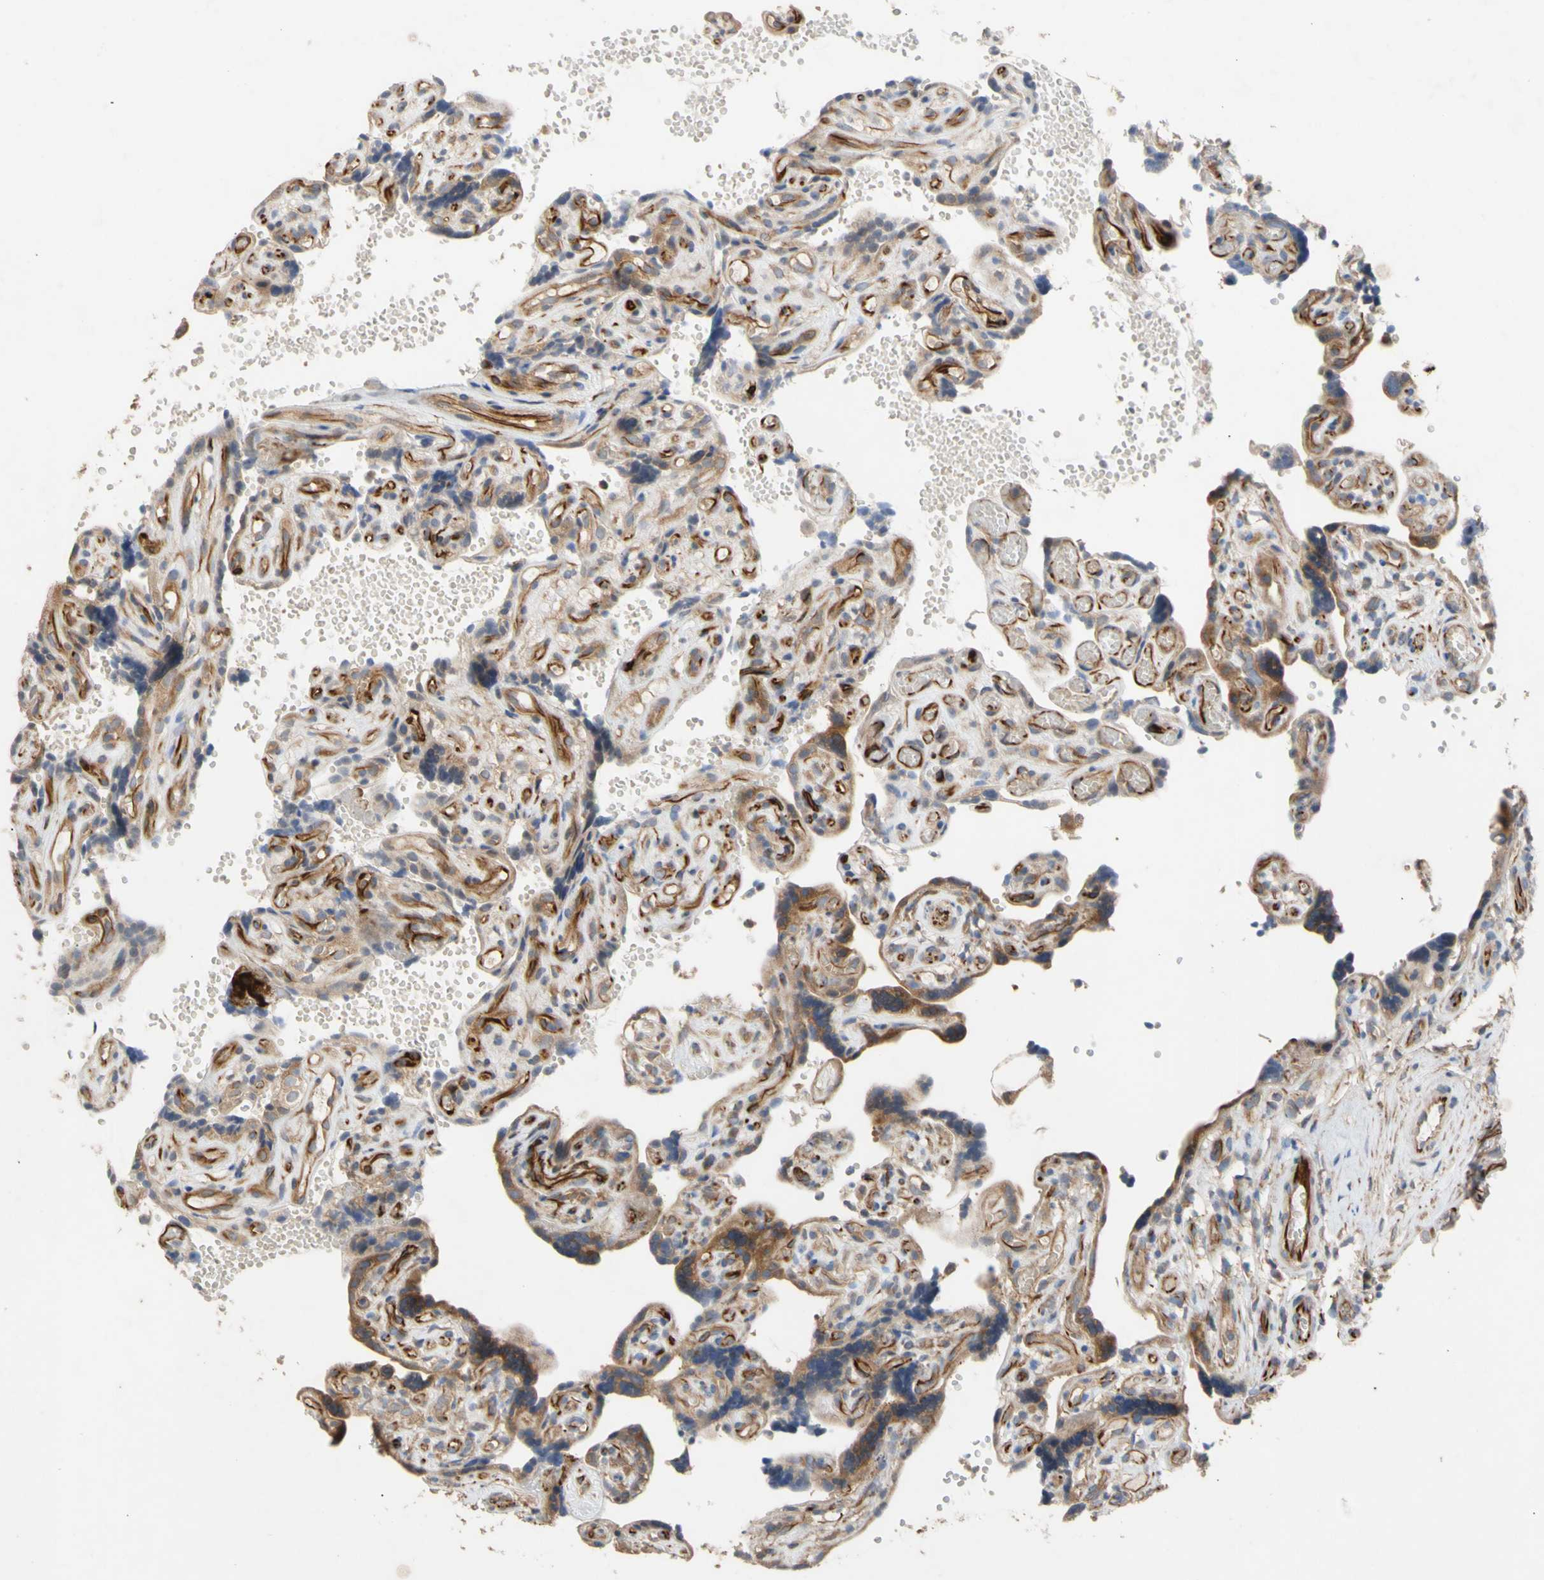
{"staining": {"intensity": "strong", "quantity": ">75%", "location": "cytoplasmic/membranous"}, "tissue": "placenta", "cell_type": "Trophoblastic cells", "image_type": "normal", "snomed": [{"axis": "morphology", "description": "Normal tissue, NOS"}, {"axis": "topography", "description": "Placenta"}], "caption": "DAB immunohistochemical staining of benign human placenta displays strong cytoplasmic/membranous protein positivity in about >75% of trophoblastic cells. Nuclei are stained in blue.", "gene": "EIF2S3", "patient": {"sex": "female", "age": 30}}